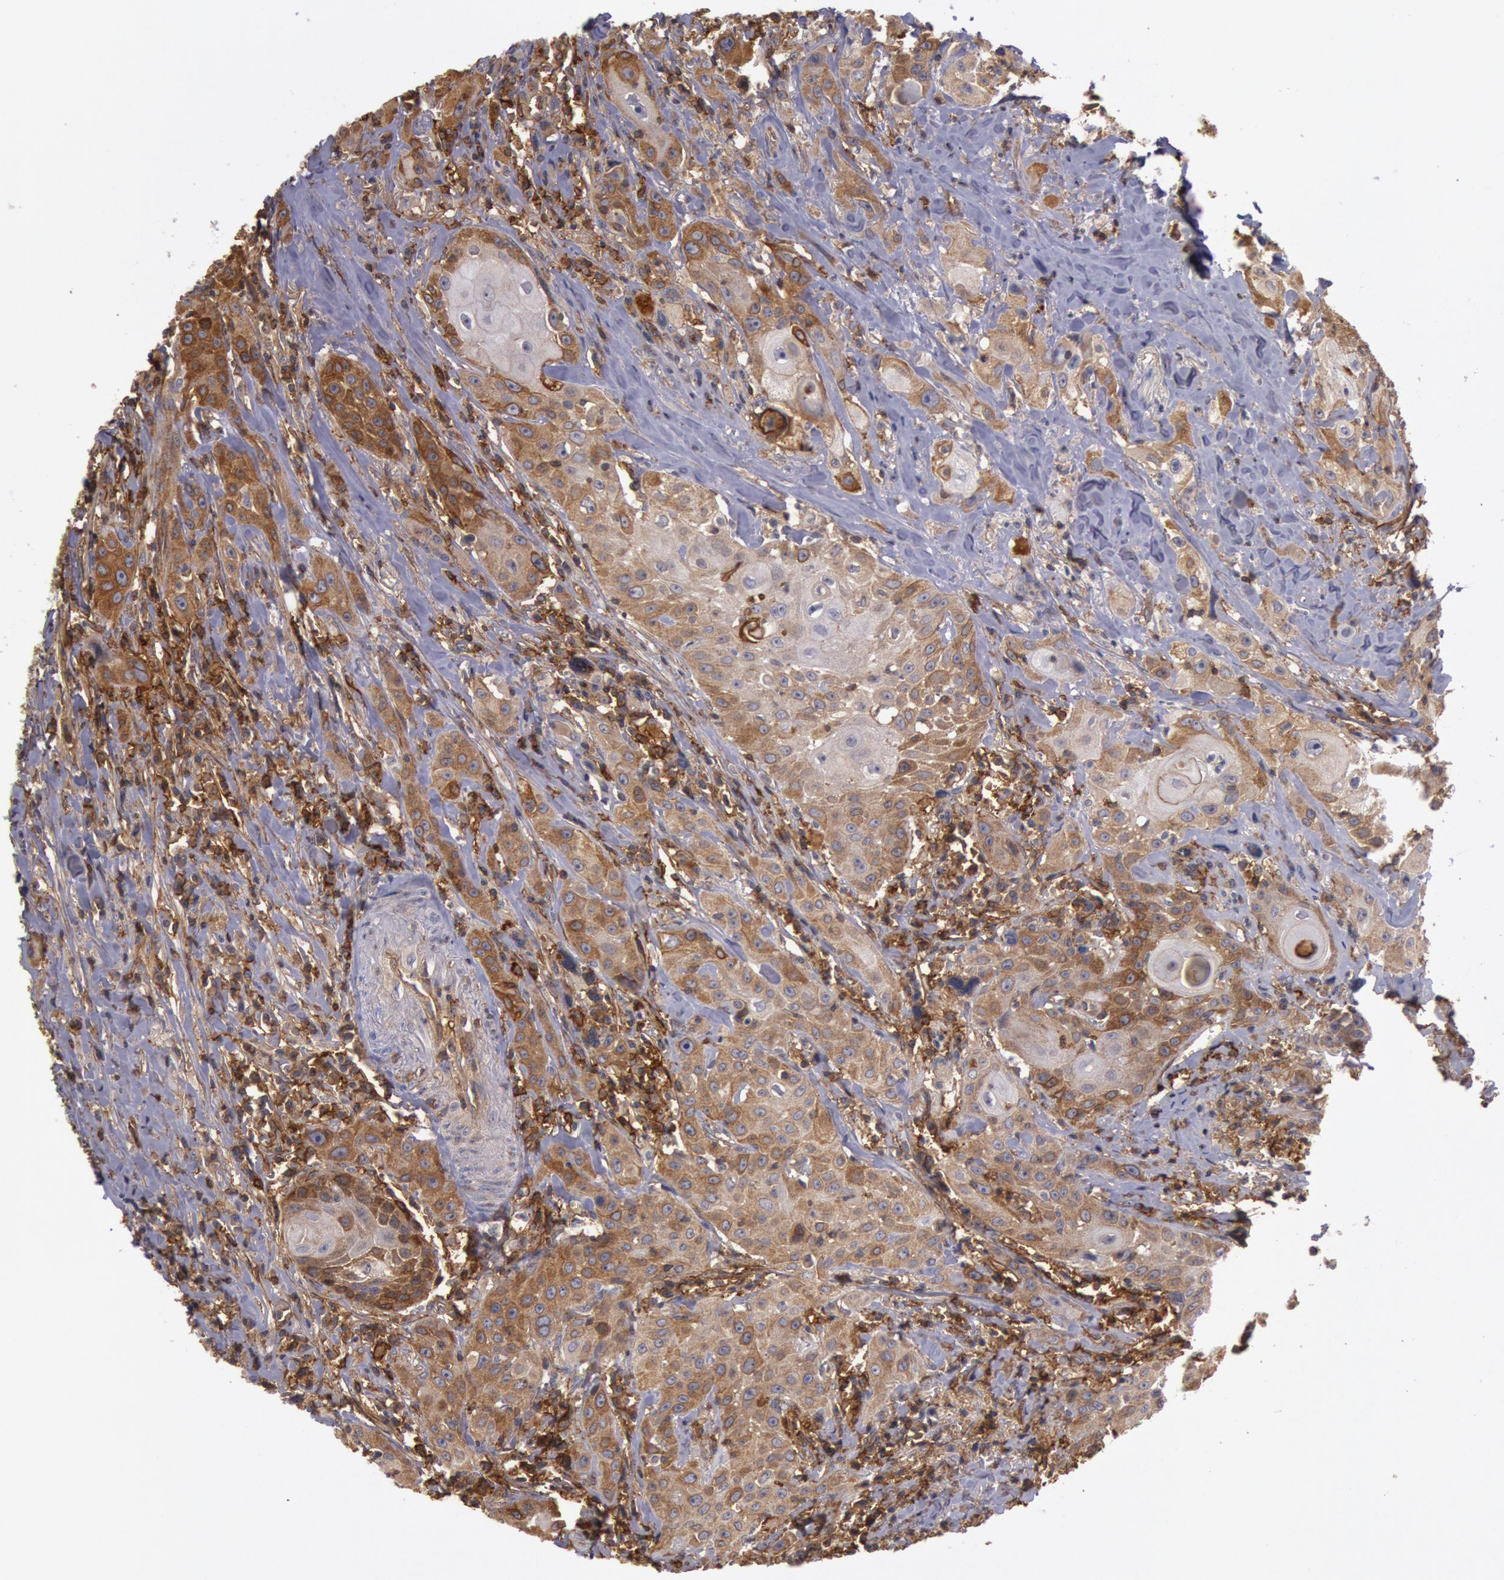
{"staining": {"intensity": "strong", "quantity": "25%-75%", "location": "cytoplasmic/membranous"}, "tissue": "head and neck cancer", "cell_type": "Tumor cells", "image_type": "cancer", "snomed": [{"axis": "morphology", "description": "Squamous cell carcinoma, NOS"}, {"axis": "topography", "description": "Oral tissue"}, {"axis": "topography", "description": "Head-Neck"}], "caption": "Immunohistochemistry (IHC) of human squamous cell carcinoma (head and neck) demonstrates high levels of strong cytoplasmic/membranous expression in approximately 25%-75% of tumor cells.", "gene": "TRIB2", "patient": {"sex": "female", "age": 82}}